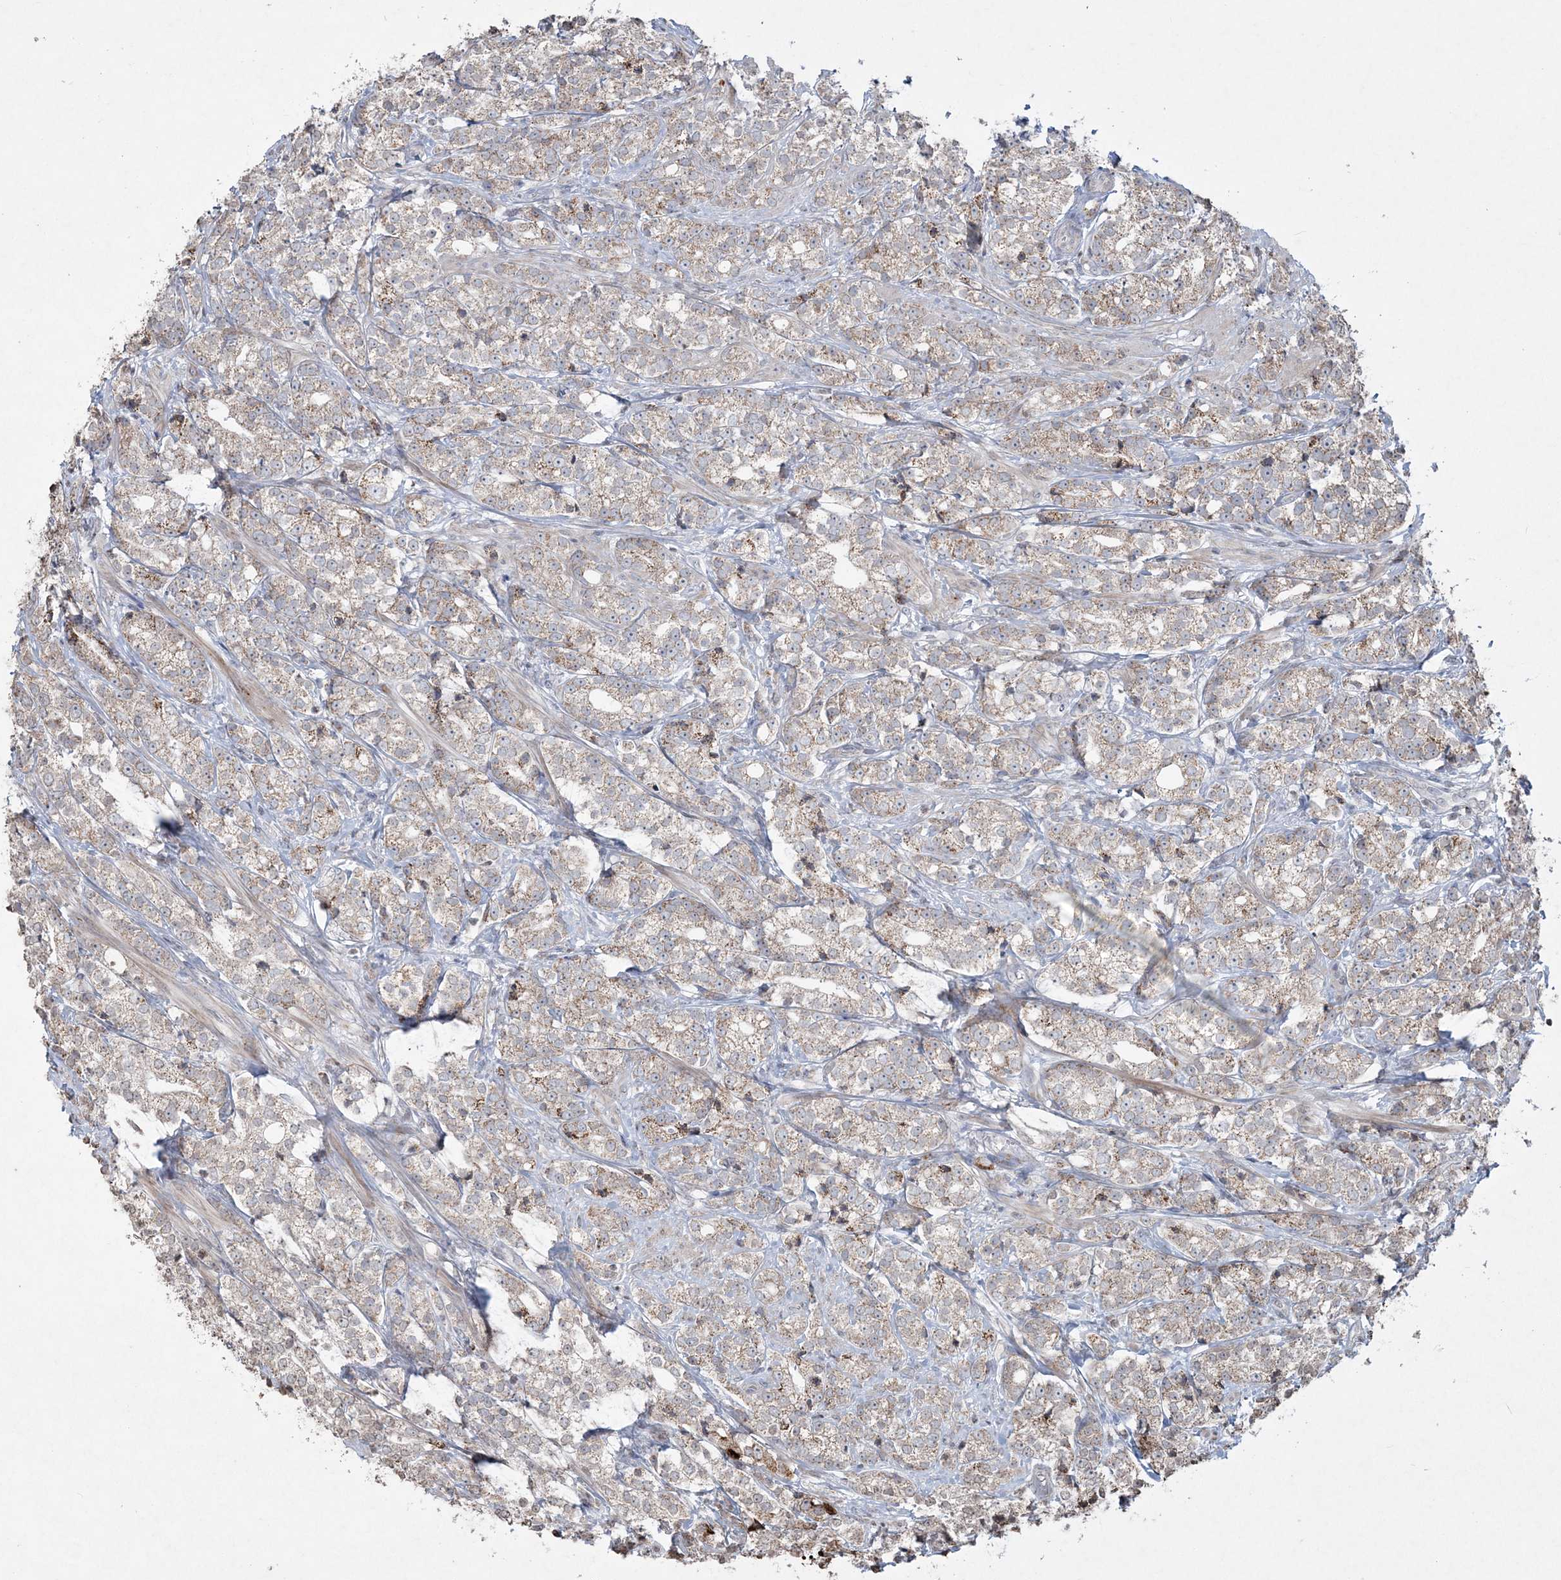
{"staining": {"intensity": "weak", "quantity": "25%-75%", "location": "cytoplasmic/membranous"}, "tissue": "prostate cancer", "cell_type": "Tumor cells", "image_type": "cancer", "snomed": [{"axis": "morphology", "description": "Adenocarcinoma, High grade"}, {"axis": "topography", "description": "Prostate"}], "caption": "A brown stain shows weak cytoplasmic/membranous expression of a protein in human prostate cancer (adenocarcinoma (high-grade)) tumor cells.", "gene": "TTC7A", "patient": {"sex": "male", "age": 69}}